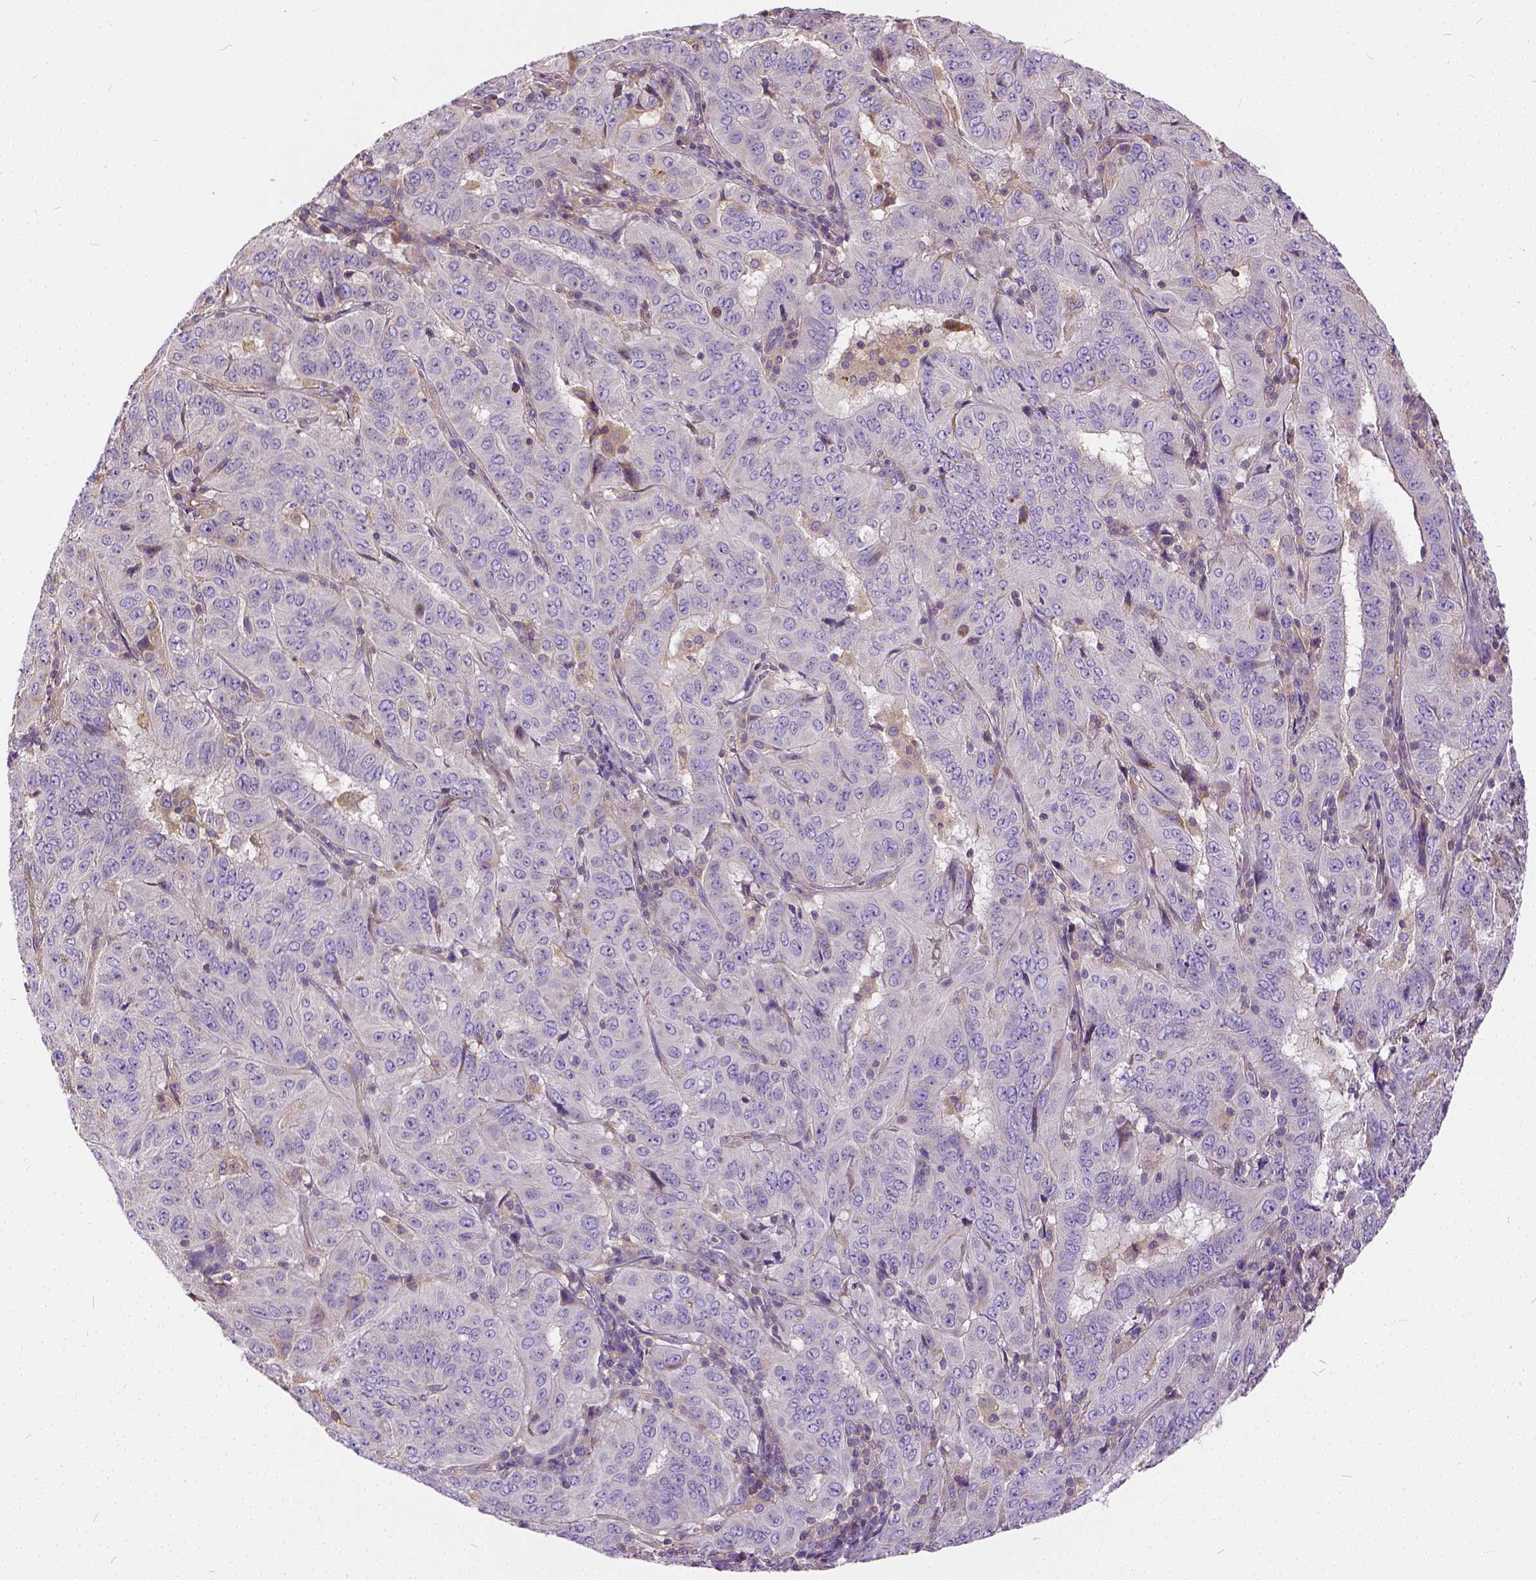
{"staining": {"intensity": "negative", "quantity": "none", "location": "none"}, "tissue": "pancreatic cancer", "cell_type": "Tumor cells", "image_type": "cancer", "snomed": [{"axis": "morphology", "description": "Adenocarcinoma, NOS"}, {"axis": "topography", "description": "Pancreas"}], "caption": "DAB (3,3'-diaminobenzidine) immunohistochemical staining of pancreatic cancer (adenocarcinoma) exhibits no significant staining in tumor cells. (Stains: DAB IHC with hematoxylin counter stain, Microscopy: brightfield microscopy at high magnification).", "gene": "CADM4", "patient": {"sex": "male", "age": 63}}